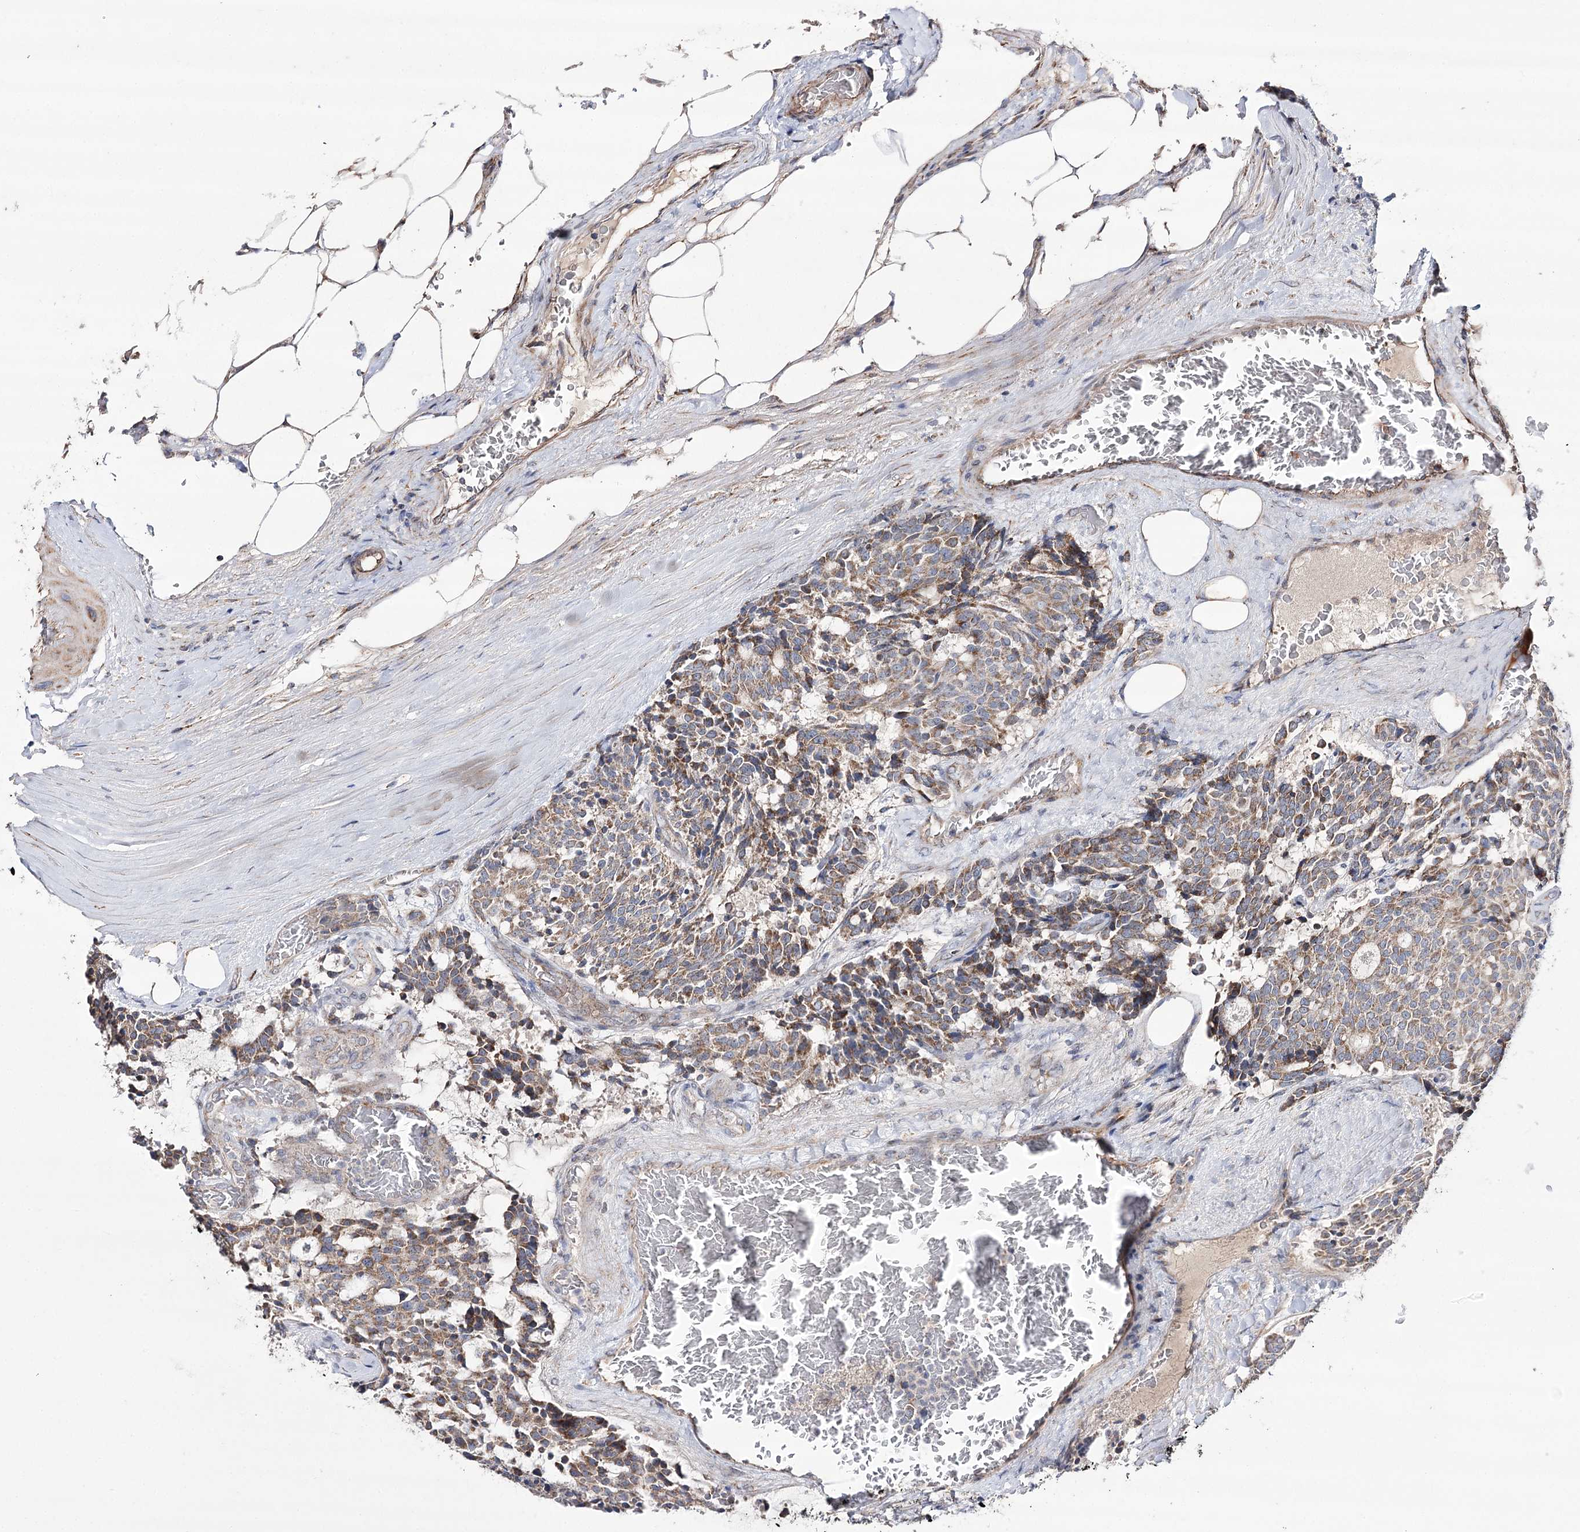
{"staining": {"intensity": "moderate", "quantity": ">75%", "location": "cytoplasmic/membranous"}, "tissue": "carcinoid", "cell_type": "Tumor cells", "image_type": "cancer", "snomed": [{"axis": "morphology", "description": "Carcinoid, malignant, NOS"}, {"axis": "topography", "description": "Pancreas"}], "caption": "Moderate cytoplasmic/membranous staining for a protein is identified in about >75% of tumor cells of carcinoid (malignant) using immunohistochemistry (IHC).", "gene": "NADK2", "patient": {"sex": "female", "age": 54}}